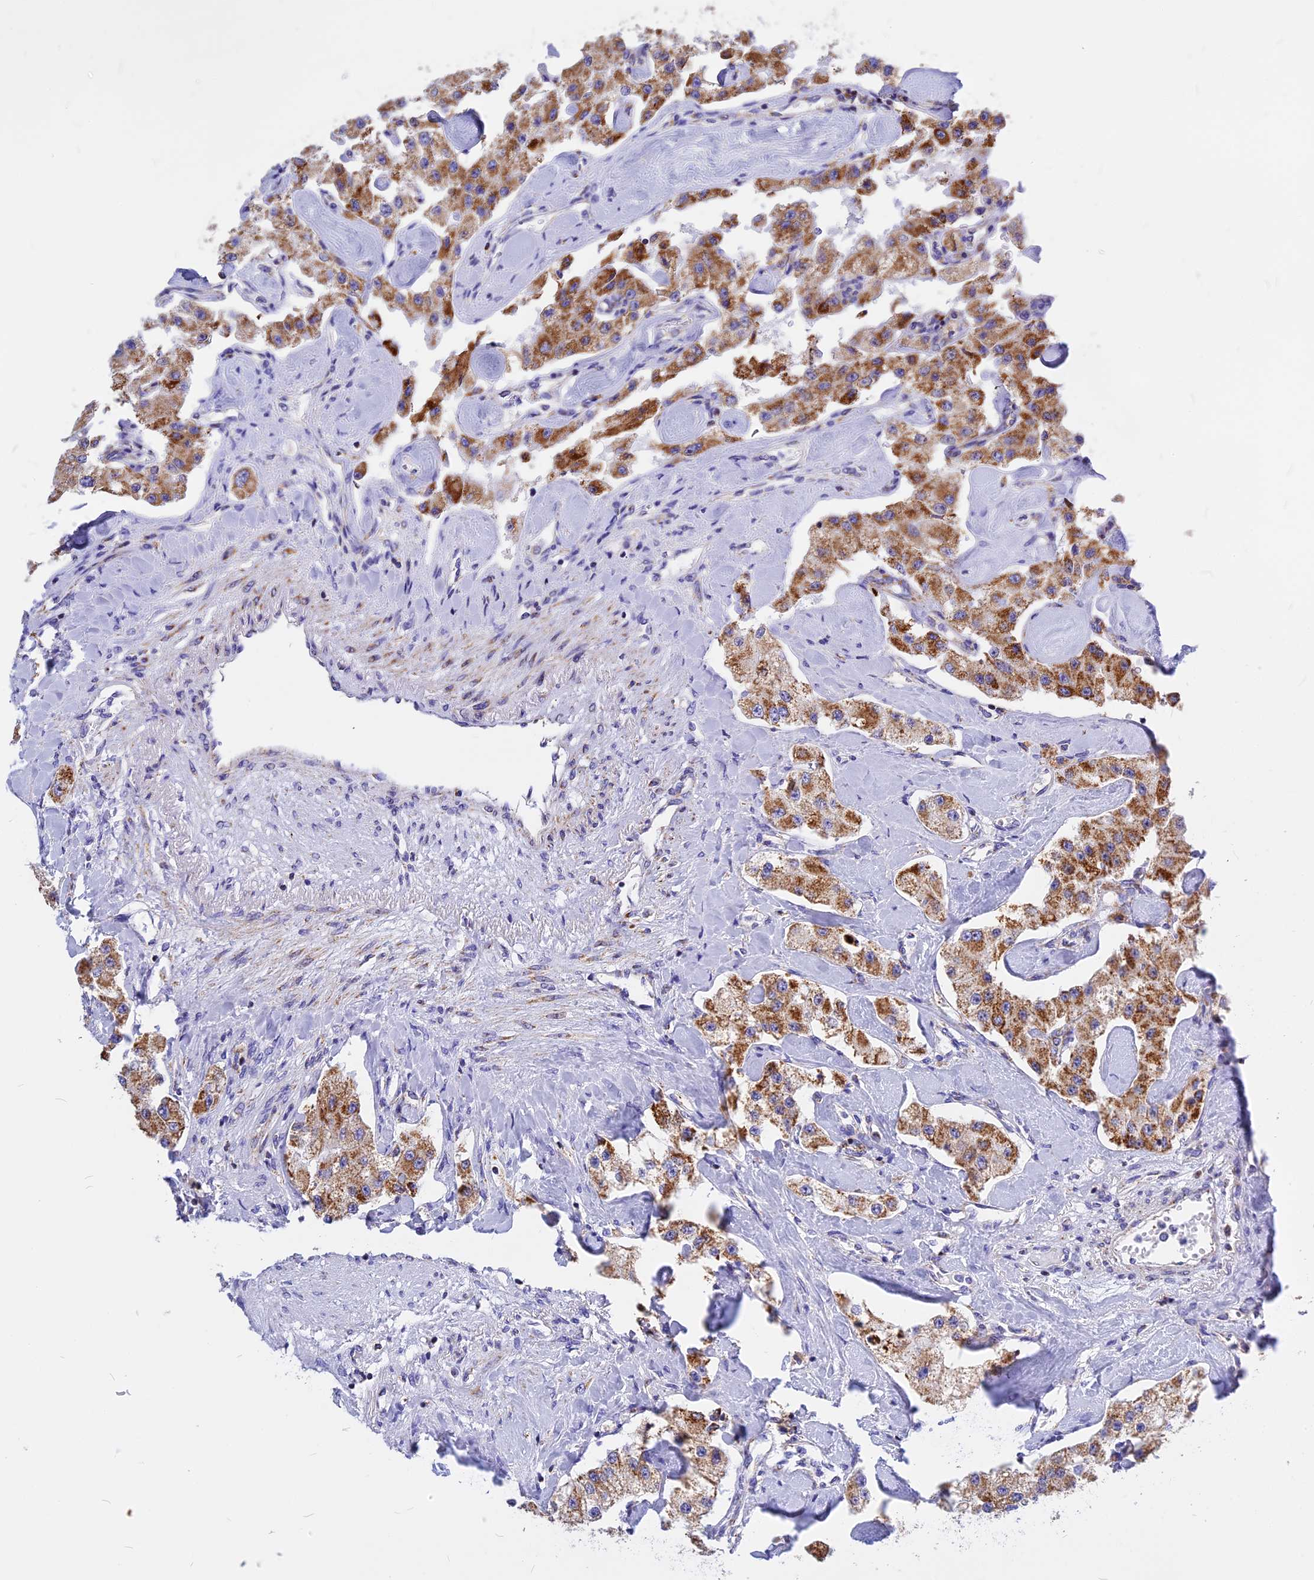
{"staining": {"intensity": "moderate", "quantity": ">75%", "location": "cytoplasmic/membranous"}, "tissue": "carcinoid", "cell_type": "Tumor cells", "image_type": "cancer", "snomed": [{"axis": "morphology", "description": "Carcinoid, malignant, NOS"}, {"axis": "topography", "description": "Pancreas"}], "caption": "Human carcinoid stained with a protein marker exhibits moderate staining in tumor cells.", "gene": "VDAC2", "patient": {"sex": "male", "age": 41}}